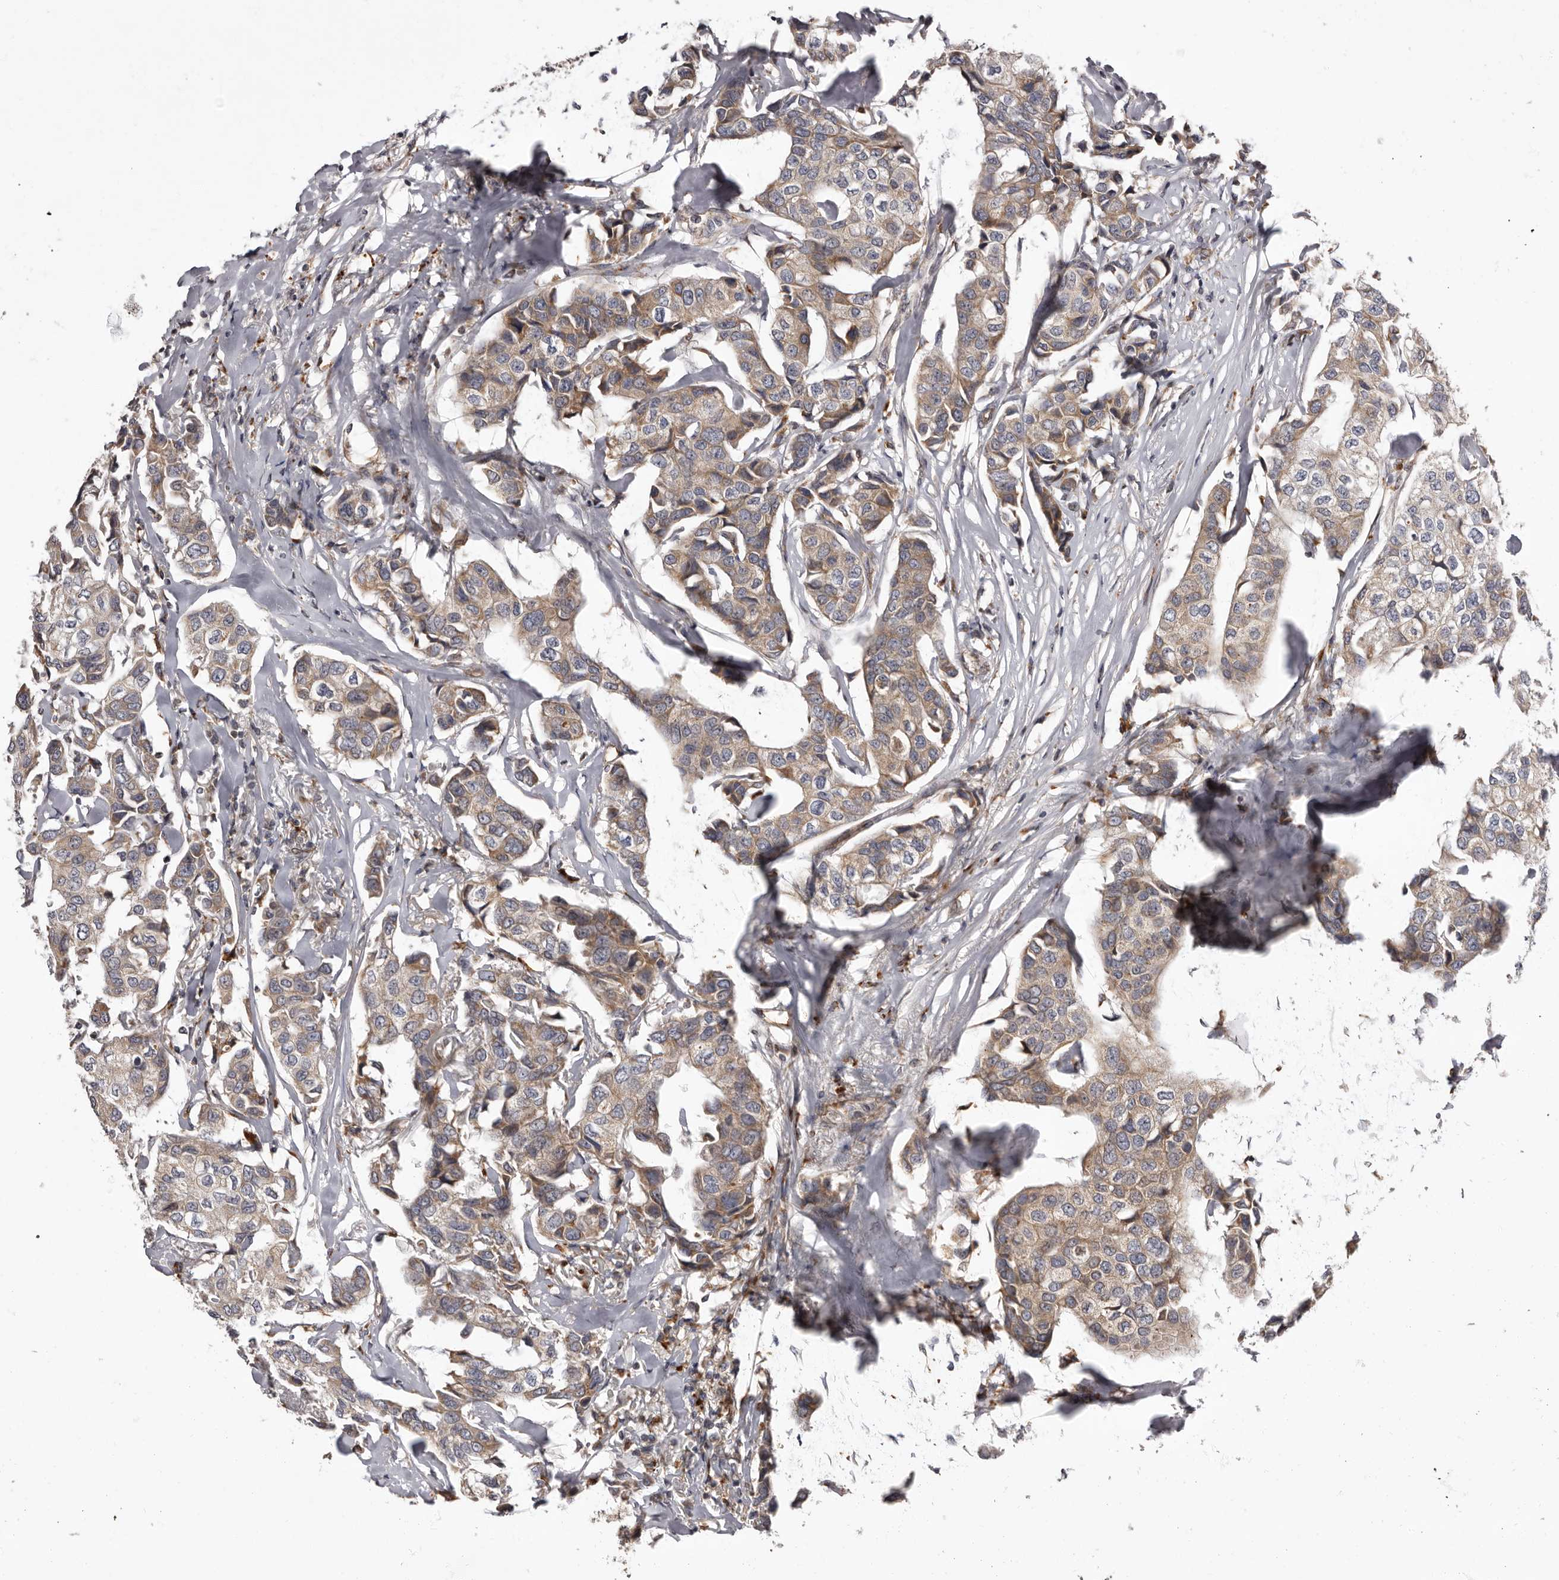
{"staining": {"intensity": "weak", "quantity": ">75%", "location": "cytoplasmic/membranous"}, "tissue": "breast cancer", "cell_type": "Tumor cells", "image_type": "cancer", "snomed": [{"axis": "morphology", "description": "Duct carcinoma"}, {"axis": "topography", "description": "Breast"}], "caption": "Human breast intraductal carcinoma stained for a protein (brown) reveals weak cytoplasmic/membranous positive staining in approximately >75% of tumor cells.", "gene": "ADCY2", "patient": {"sex": "female", "age": 80}}